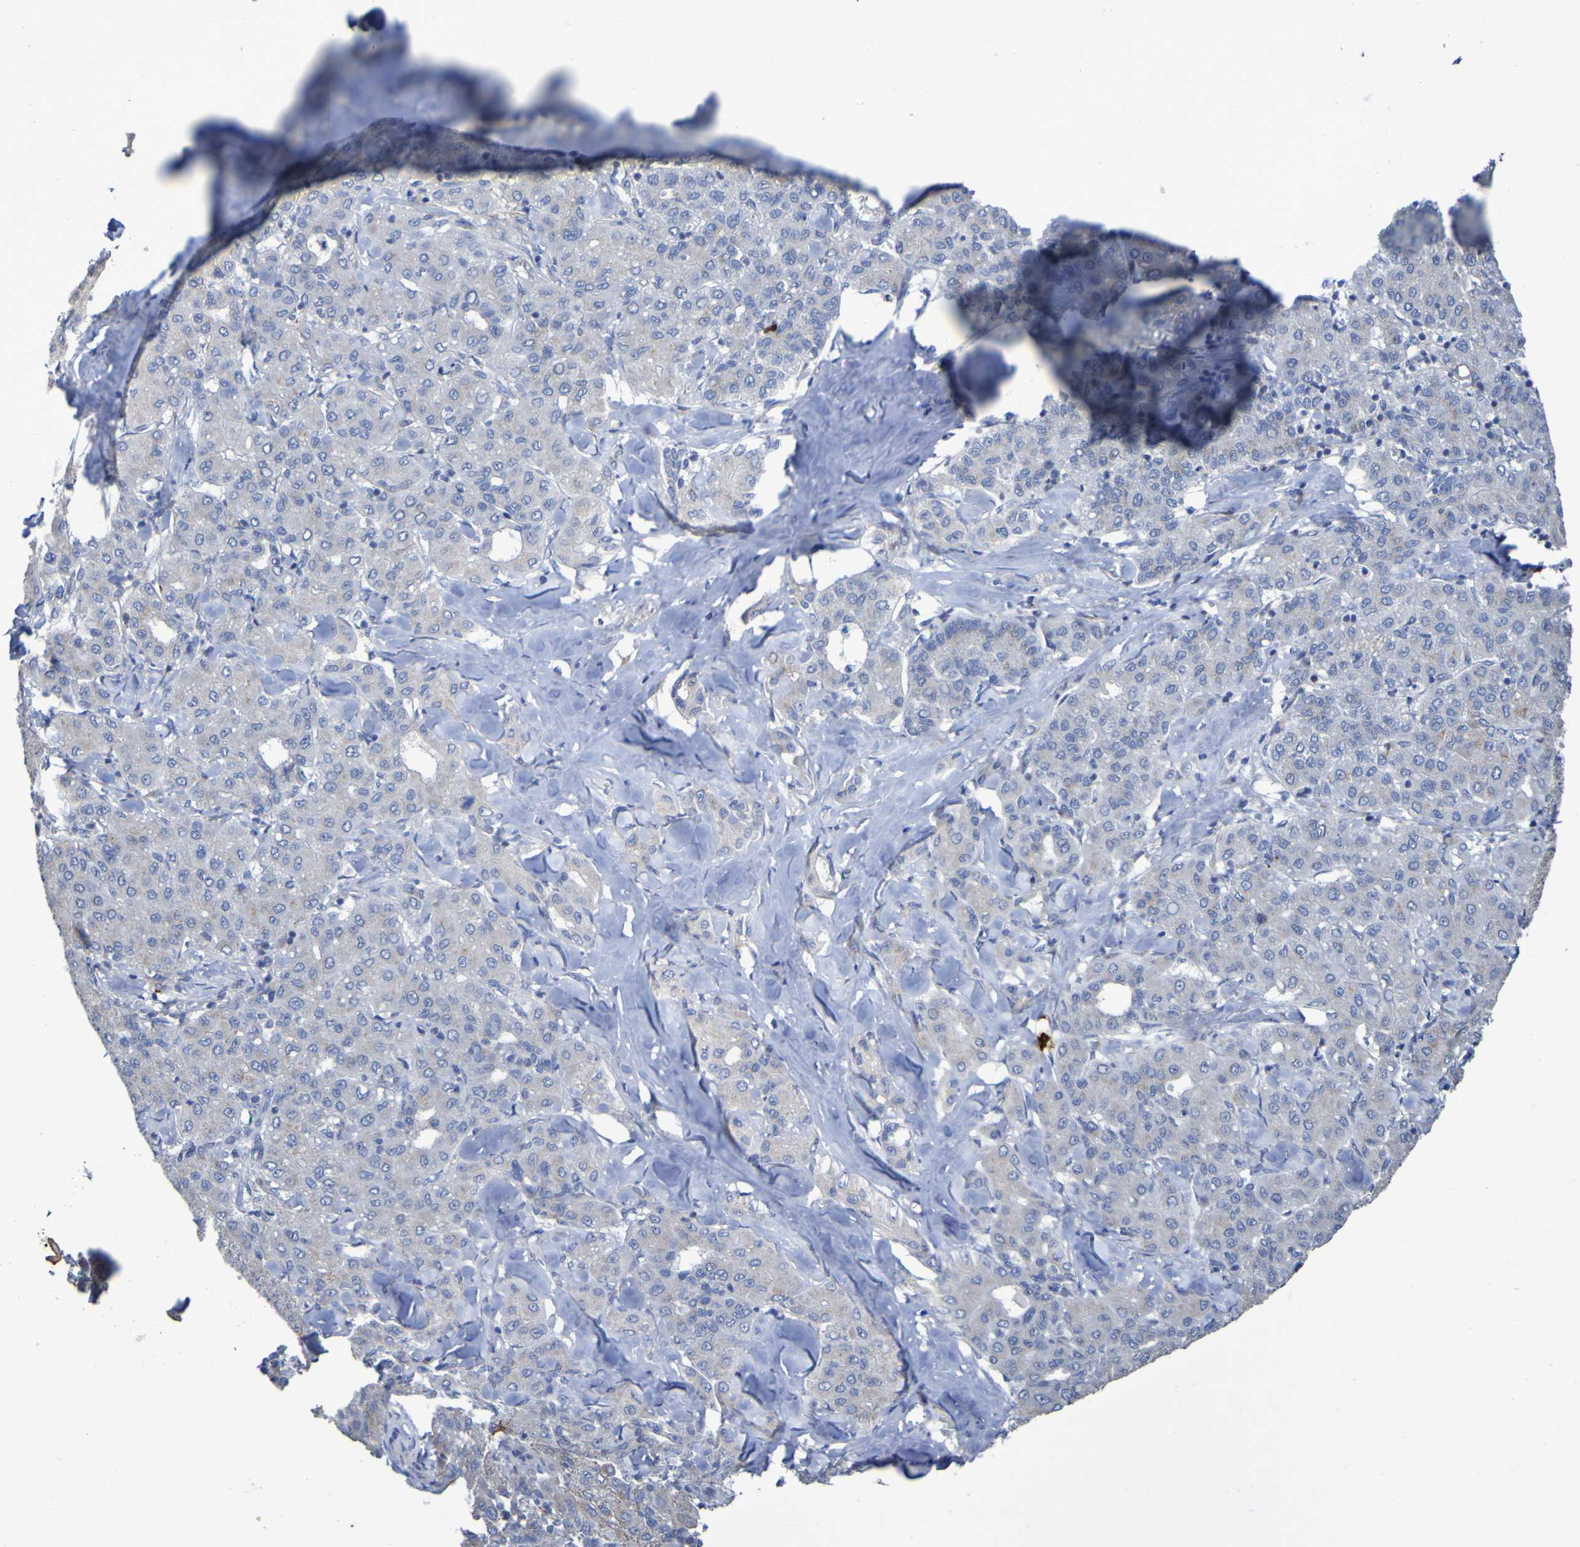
{"staining": {"intensity": "weak", "quantity": "<25%", "location": "cytoplasmic/membranous"}, "tissue": "liver cancer", "cell_type": "Tumor cells", "image_type": "cancer", "snomed": [{"axis": "morphology", "description": "Carcinoma, Hepatocellular, NOS"}, {"axis": "topography", "description": "Liver"}], "caption": "Tumor cells are negative for protein expression in human liver hepatocellular carcinoma. (DAB immunohistochemistry, high magnification).", "gene": "C11orf24", "patient": {"sex": "male", "age": 65}}